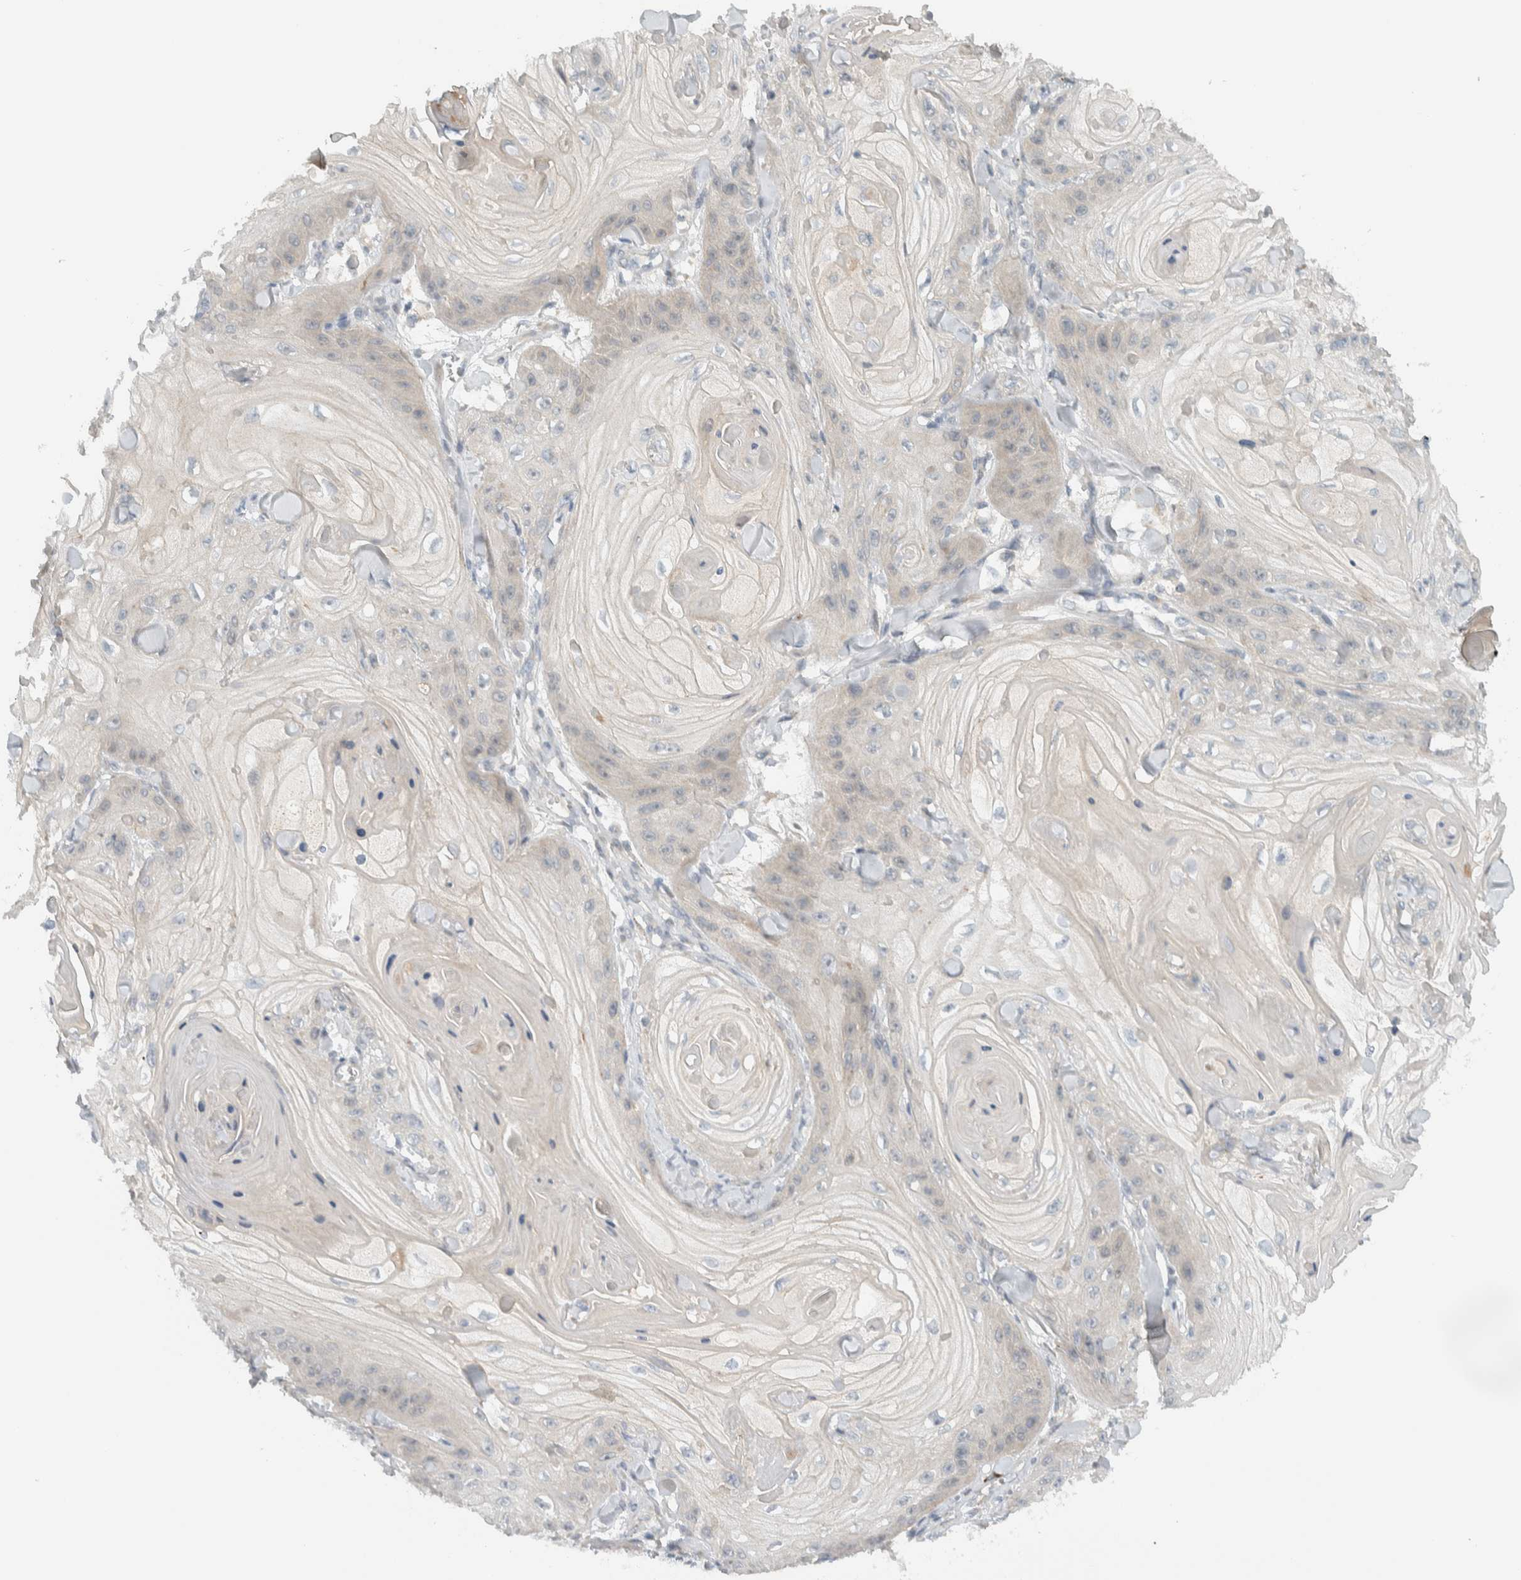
{"staining": {"intensity": "negative", "quantity": "none", "location": "none"}, "tissue": "skin cancer", "cell_type": "Tumor cells", "image_type": "cancer", "snomed": [{"axis": "morphology", "description": "Squamous cell carcinoma, NOS"}, {"axis": "topography", "description": "Skin"}], "caption": "Human skin squamous cell carcinoma stained for a protein using immunohistochemistry demonstrates no positivity in tumor cells.", "gene": "MPRIP", "patient": {"sex": "male", "age": 74}}